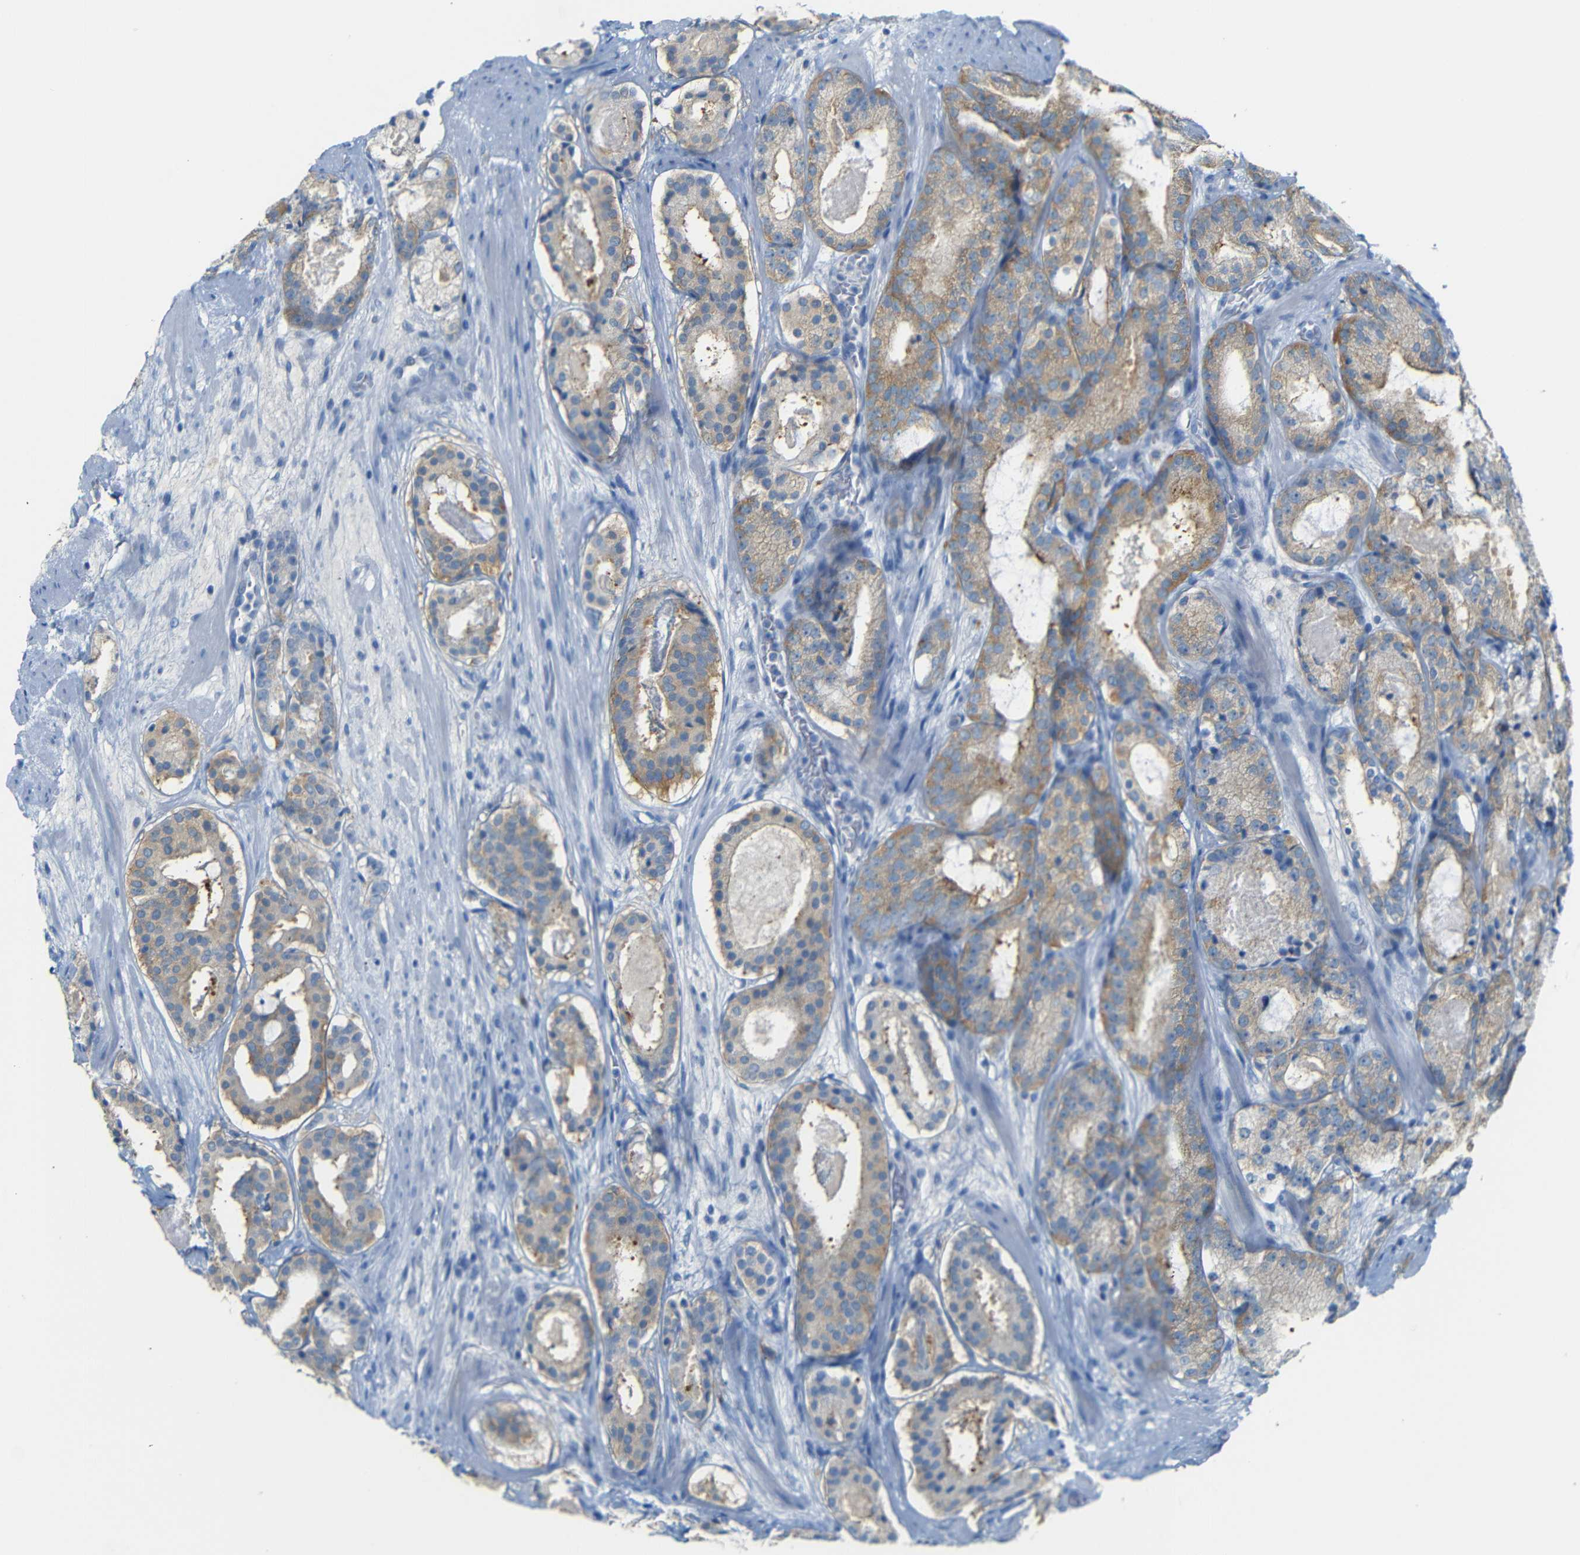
{"staining": {"intensity": "moderate", "quantity": ">75%", "location": "cytoplasmic/membranous"}, "tissue": "prostate cancer", "cell_type": "Tumor cells", "image_type": "cancer", "snomed": [{"axis": "morphology", "description": "Adenocarcinoma, Low grade"}, {"axis": "topography", "description": "Prostate"}], "caption": "Immunohistochemistry (IHC) staining of prostate cancer, which displays medium levels of moderate cytoplasmic/membranous staining in about >75% of tumor cells indicating moderate cytoplasmic/membranous protein expression. The staining was performed using DAB (brown) for protein detection and nuclei were counterstained in hematoxylin (blue).", "gene": "FCRL1", "patient": {"sex": "male", "age": 69}}